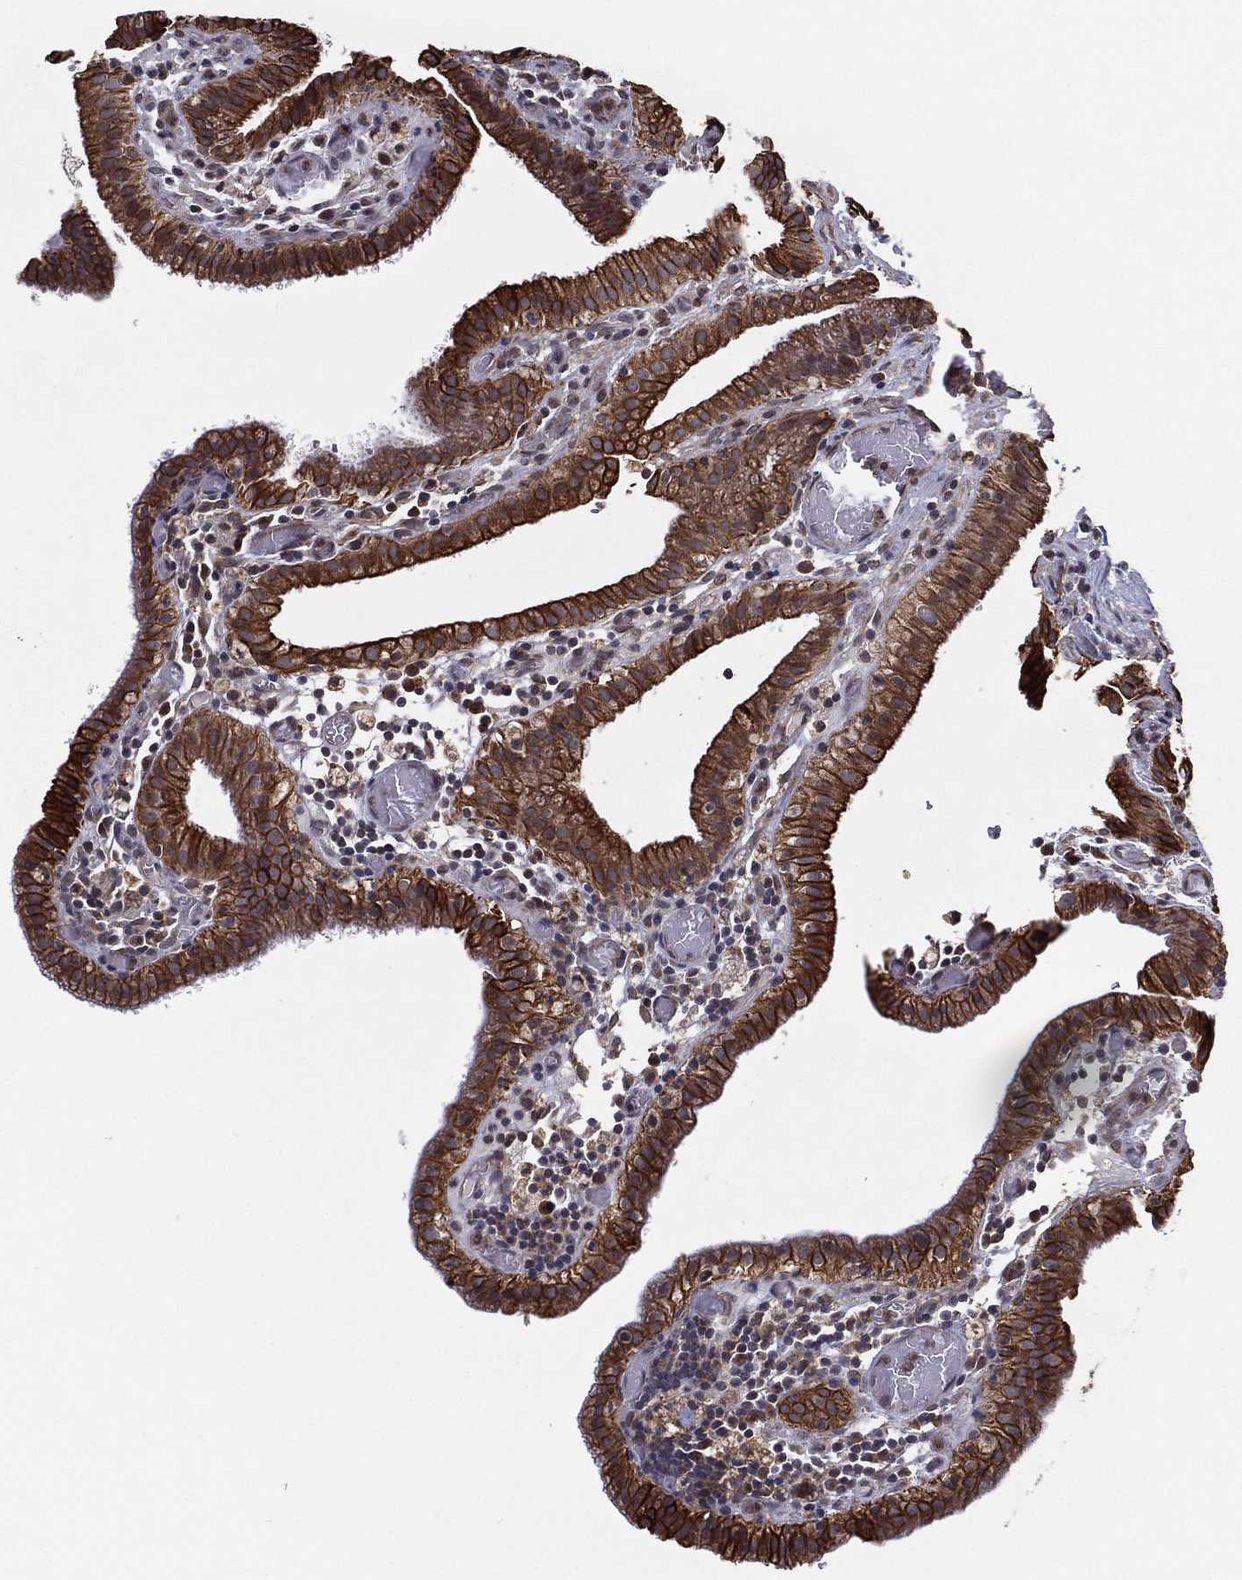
{"staining": {"intensity": "moderate", "quantity": ">75%", "location": "cytoplasmic/membranous"}, "tissue": "gallbladder", "cell_type": "Glandular cells", "image_type": "normal", "snomed": [{"axis": "morphology", "description": "Normal tissue, NOS"}, {"axis": "topography", "description": "Gallbladder"}], "caption": "Brown immunohistochemical staining in unremarkable human gallbladder reveals moderate cytoplasmic/membranous staining in approximately >75% of glandular cells. (DAB IHC with brightfield microscopy, high magnification).", "gene": "UACA", "patient": {"sex": "male", "age": 62}}